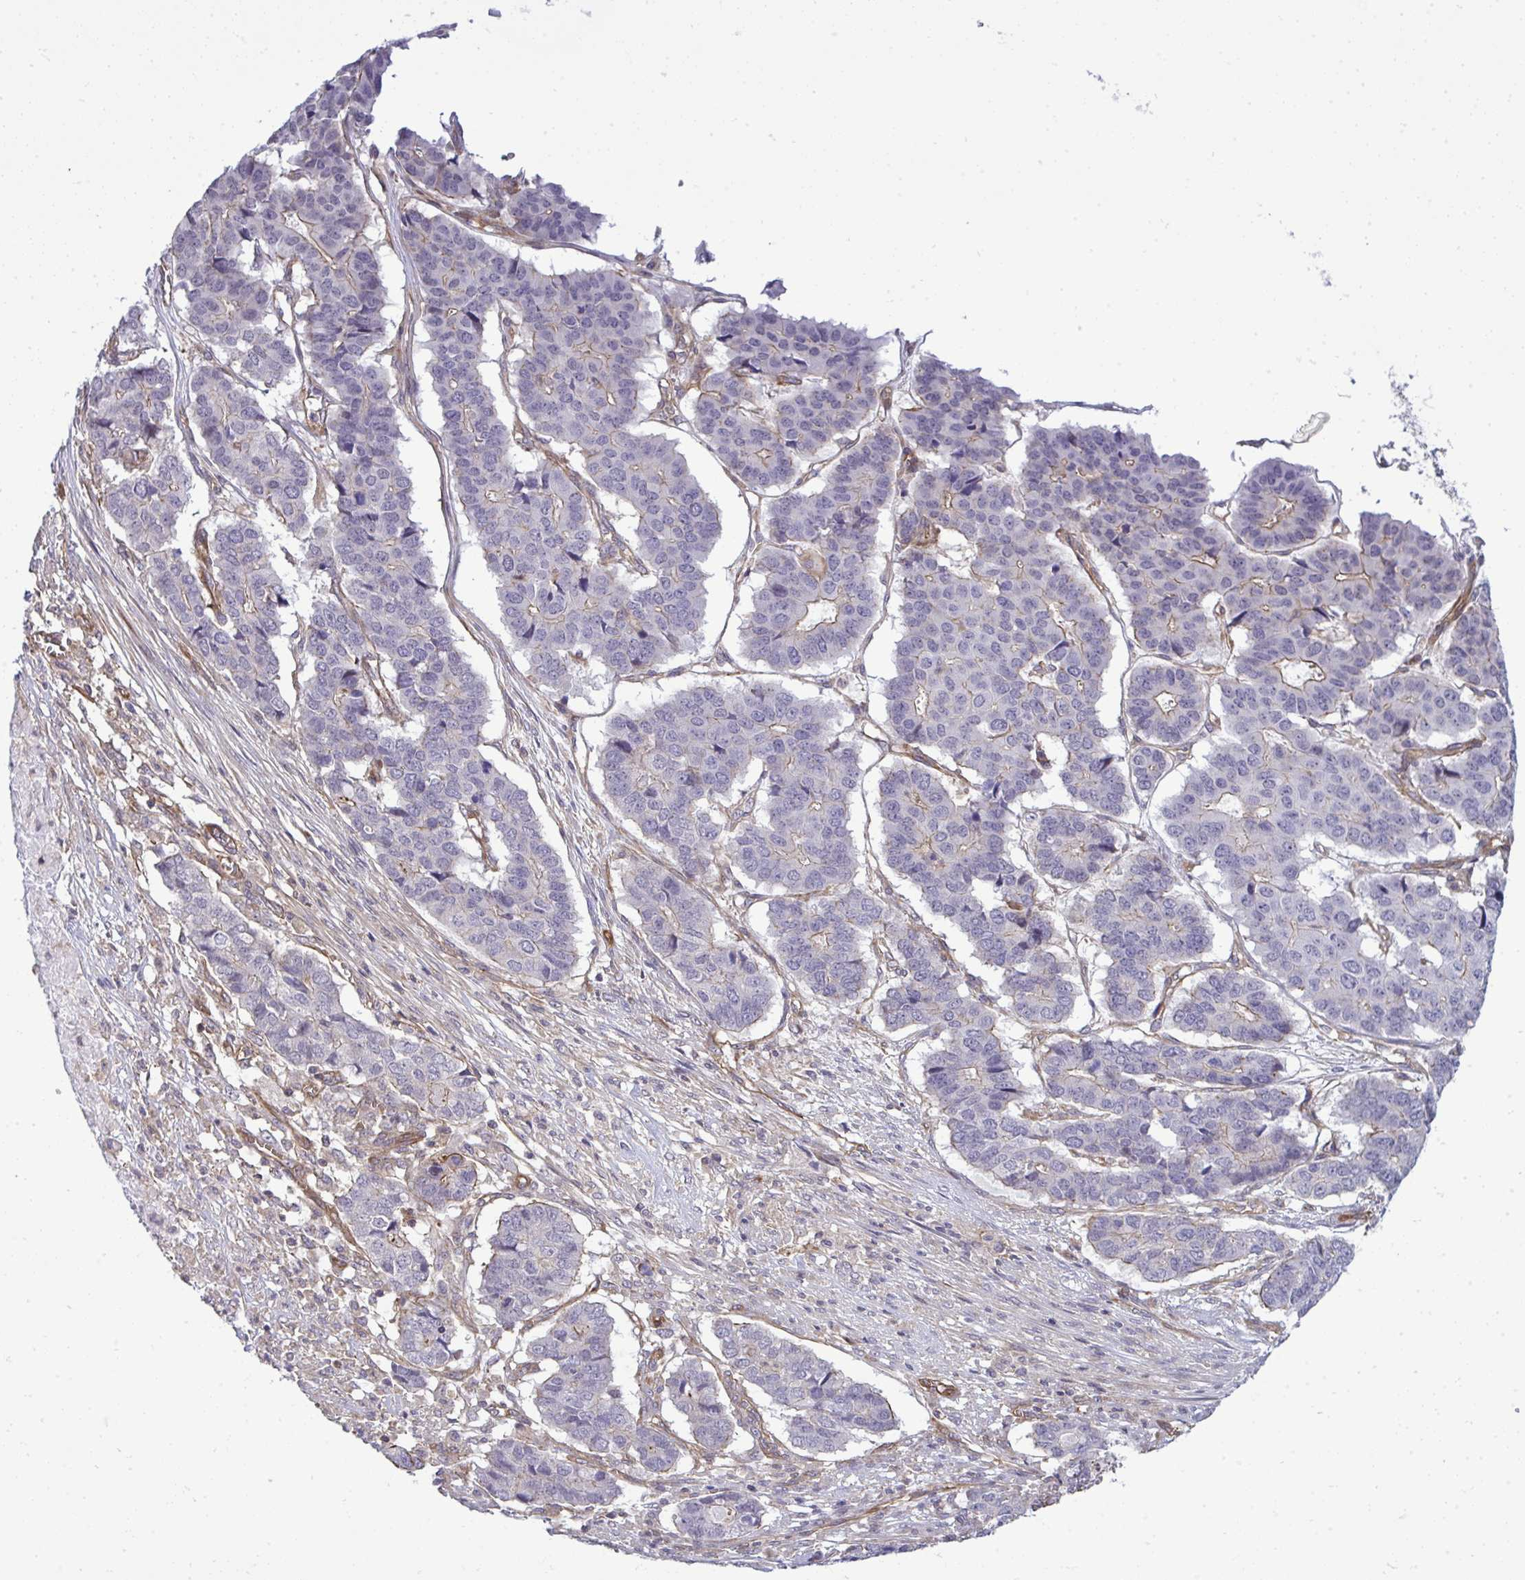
{"staining": {"intensity": "moderate", "quantity": "25%-75%", "location": "cytoplasmic/membranous"}, "tissue": "pancreatic cancer", "cell_type": "Tumor cells", "image_type": "cancer", "snomed": [{"axis": "morphology", "description": "Adenocarcinoma, NOS"}, {"axis": "topography", "description": "Pancreas"}], "caption": "IHC image of adenocarcinoma (pancreatic) stained for a protein (brown), which displays medium levels of moderate cytoplasmic/membranous positivity in approximately 25%-75% of tumor cells.", "gene": "FUT10", "patient": {"sex": "male", "age": 50}}